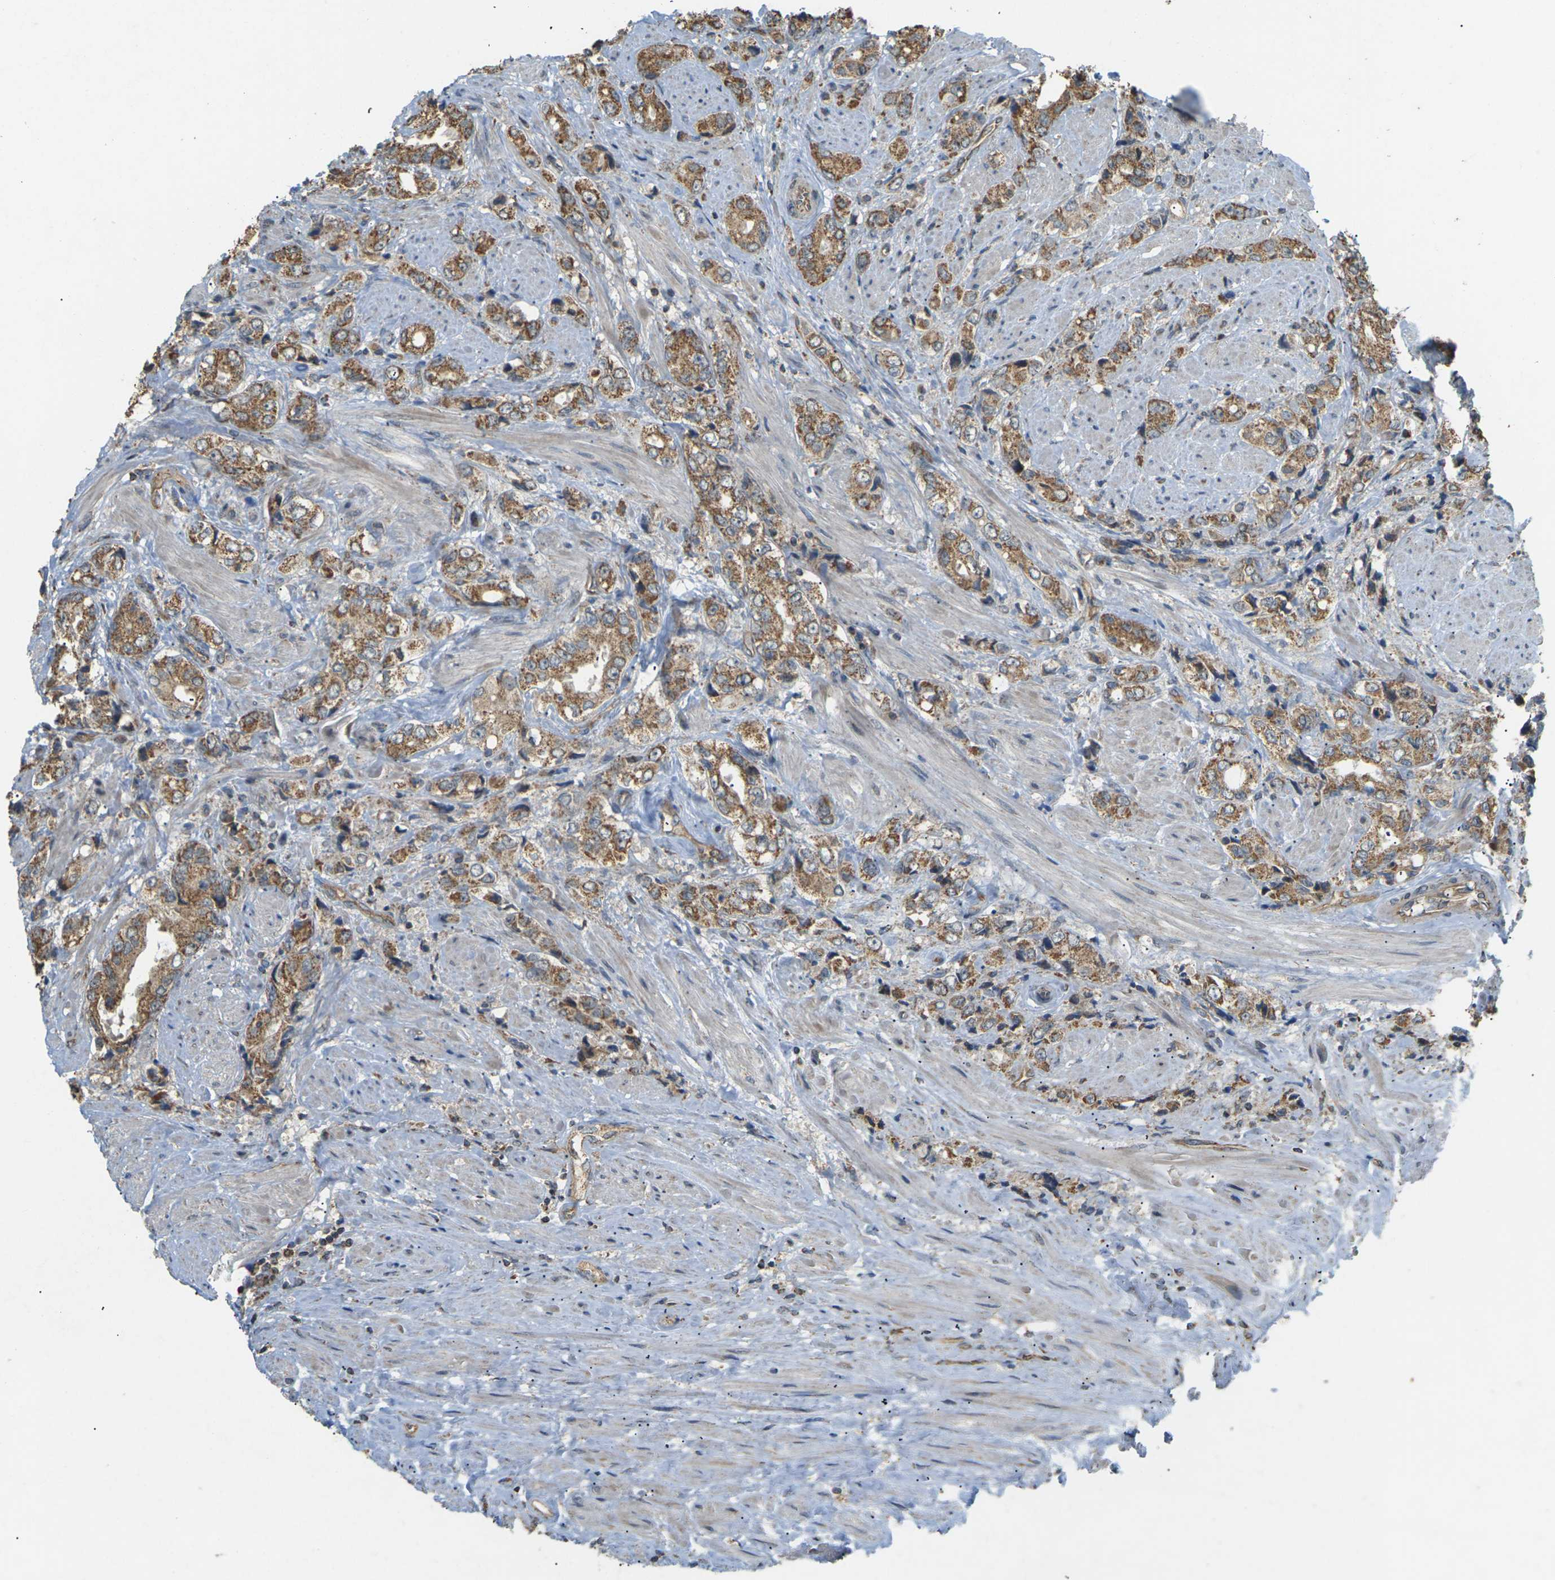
{"staining": {"intensity": "moderate", "quantity": ">75%", "location": "cytoplasmic/membranous"}, "tissue": "prostate cancer", "cell_type": "Tumor cells", "image_type": "cancer", "snomed": [{"axis": "morphology", "description": "Adenocarcinoma, High grade"}, {"axis": "topography", "description": "Prostate"}], "caption": "IHC image of neoplastic tissue: high-grade adenocarcinoma (prostate) stained using IHC reveals medium levels of moderate protein expression localized specifically in the cytoplasmic/membranous of tumor cells, appearing as a cytoplasmic/membranous brown color.", "gene": "KSR1", "patient": {"sex": "male", "age": 61}}